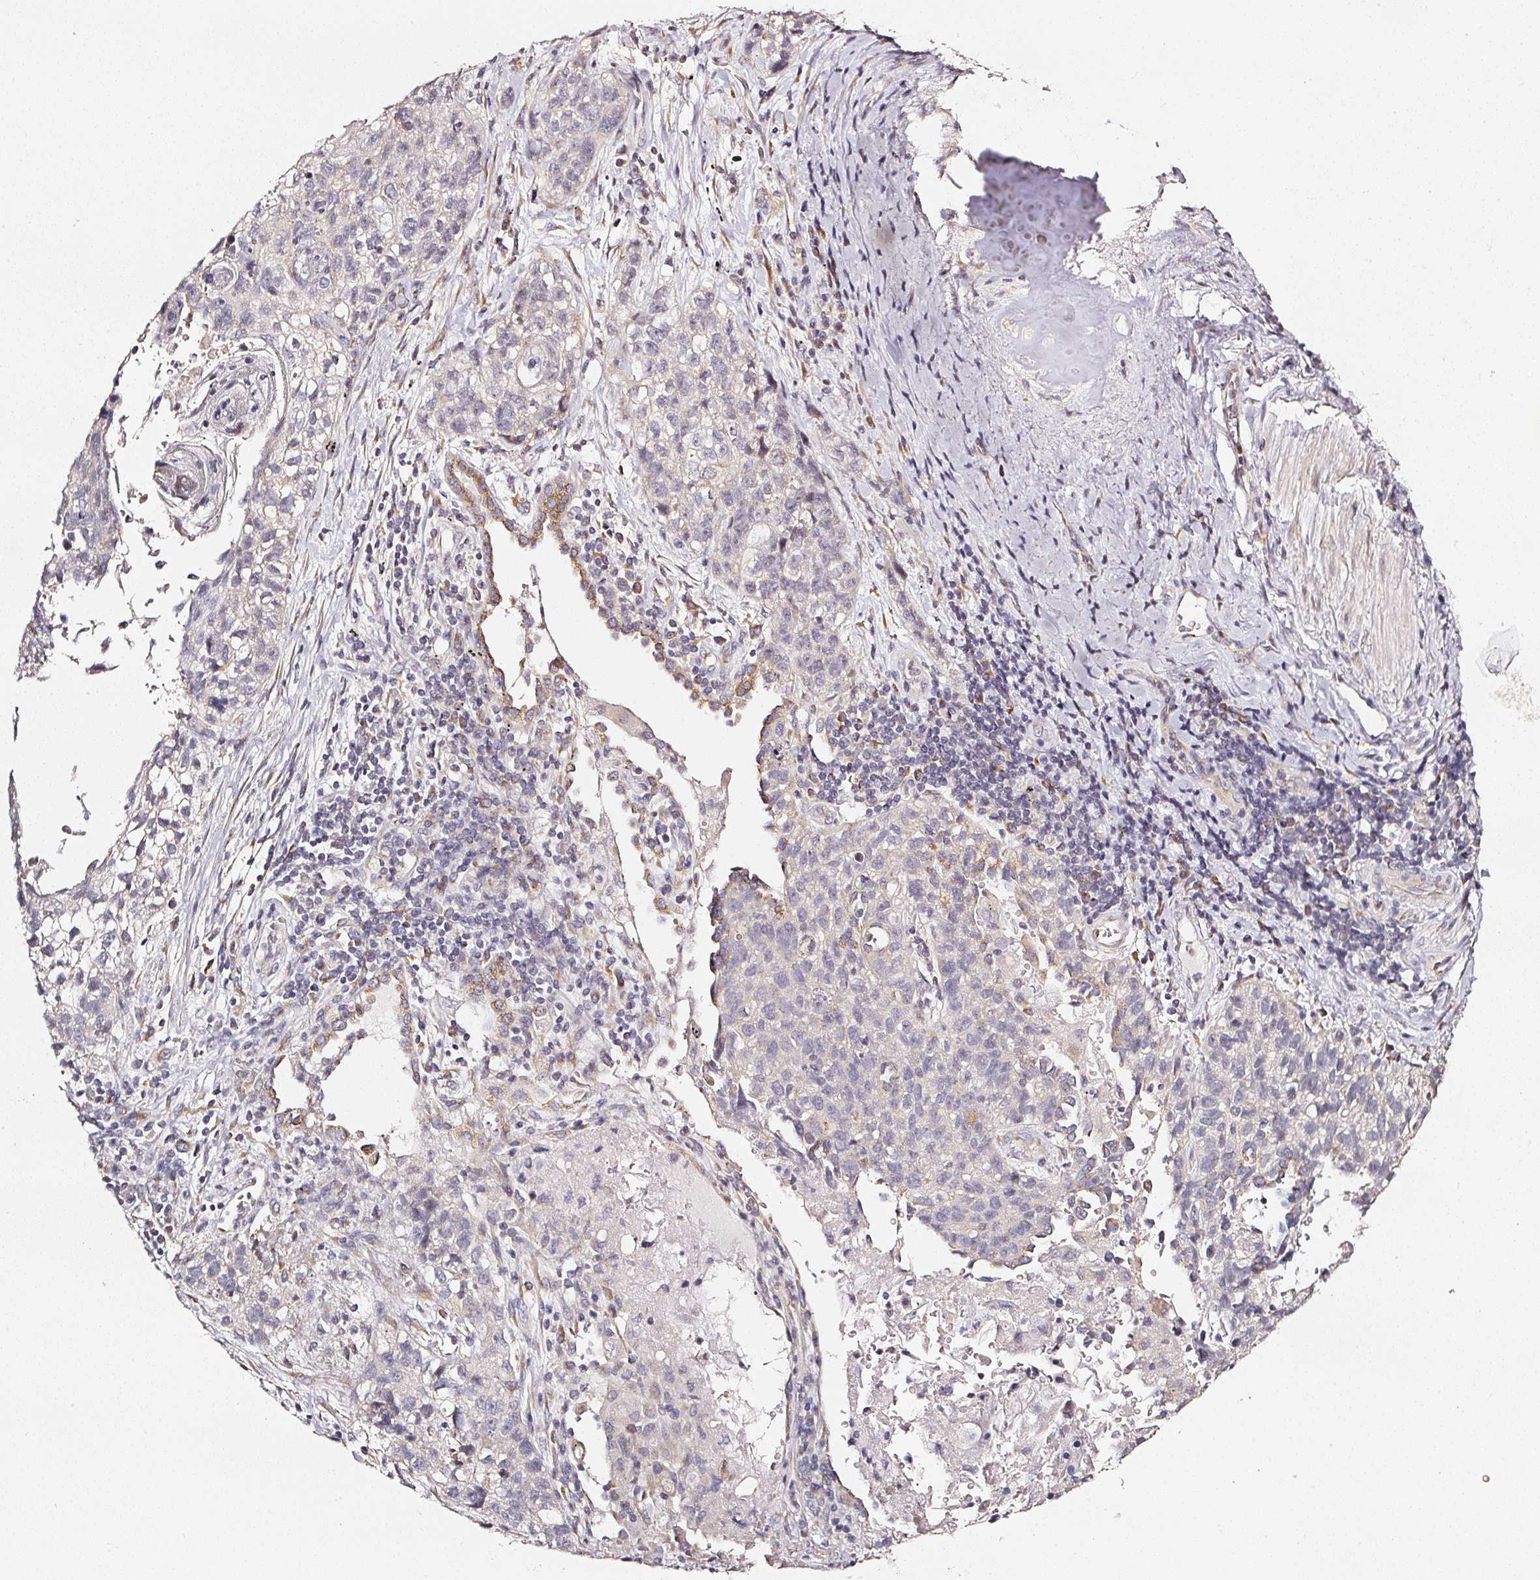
{"staining": {"intensity": "negative", "quantity": "none", "location": "none"}, "tissue": "lung cancer", "cell_type": "Tumor cells", "image_type": "cancer", "snomed": [{"axis": "morphology", "description": "Squamous cell carcinoma, NOS"}, {"axis": "topography", "description": "Lung"}], "caption": "Immunohistochemical staining of squamous cell carcinoma (lung) shows no significant staining in tumor cells.", "gene": "NTRK1", "patient": {"sex": "male", "age": 74}}